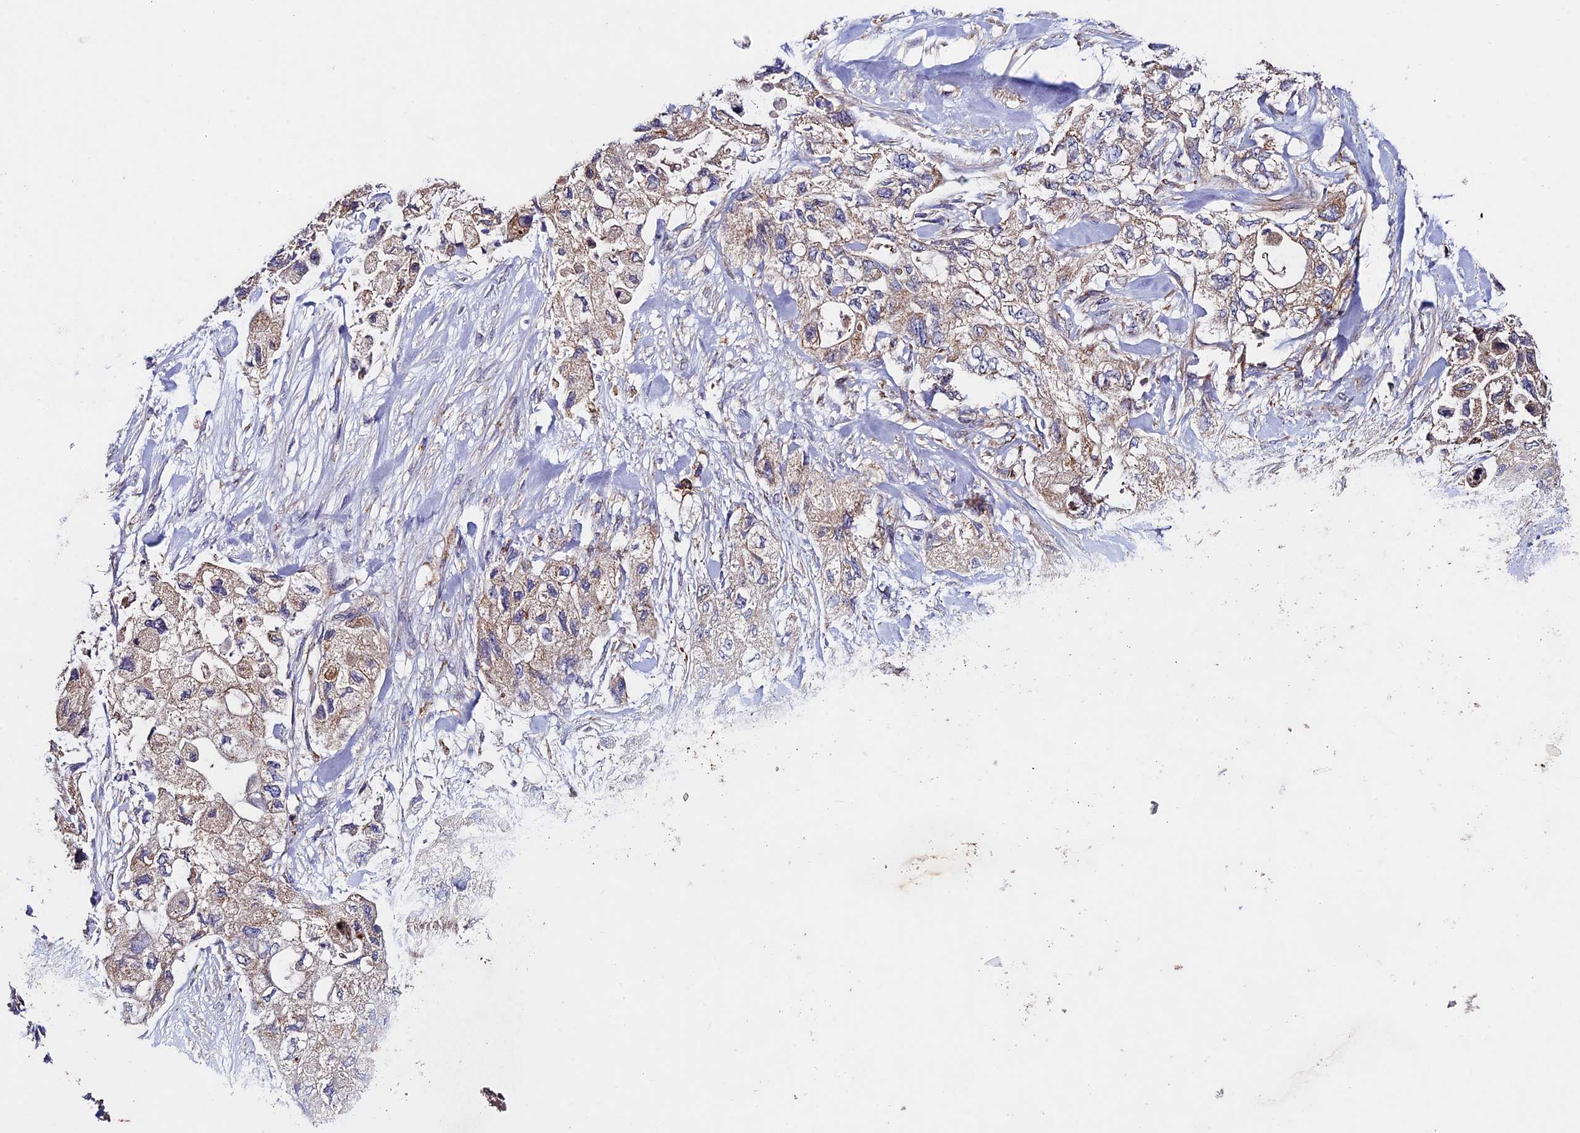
{"staining": {"intensity": "weak", "quantity": "25%-75%", "location": "cytoplasmic/membranous"}, "tissue": "pancreatic cancer", "cell_type": "Tumor cells", "image_type": "cancer", "snomed": [{"axis": "morphology", "description": "Adenocarcinoma, NOS"}, {"axis": "topography", "description": "Pancreas"}], "caption": "High-magnification brightfield microscopy of pancreatic cancer stained with DAB (3,3'-diaminobenzidine) (brown) and counterstained with hematoxylin (blue). tumor cells exhibit weak cytoplasmic/membranous expression is identified in approximately25%-75% of cells. Immunohistochemistry stains the protein in brown and the nuclei are stained blue.", "gene": "RNF17", "patient": {"sex": "female", "age": 73}}